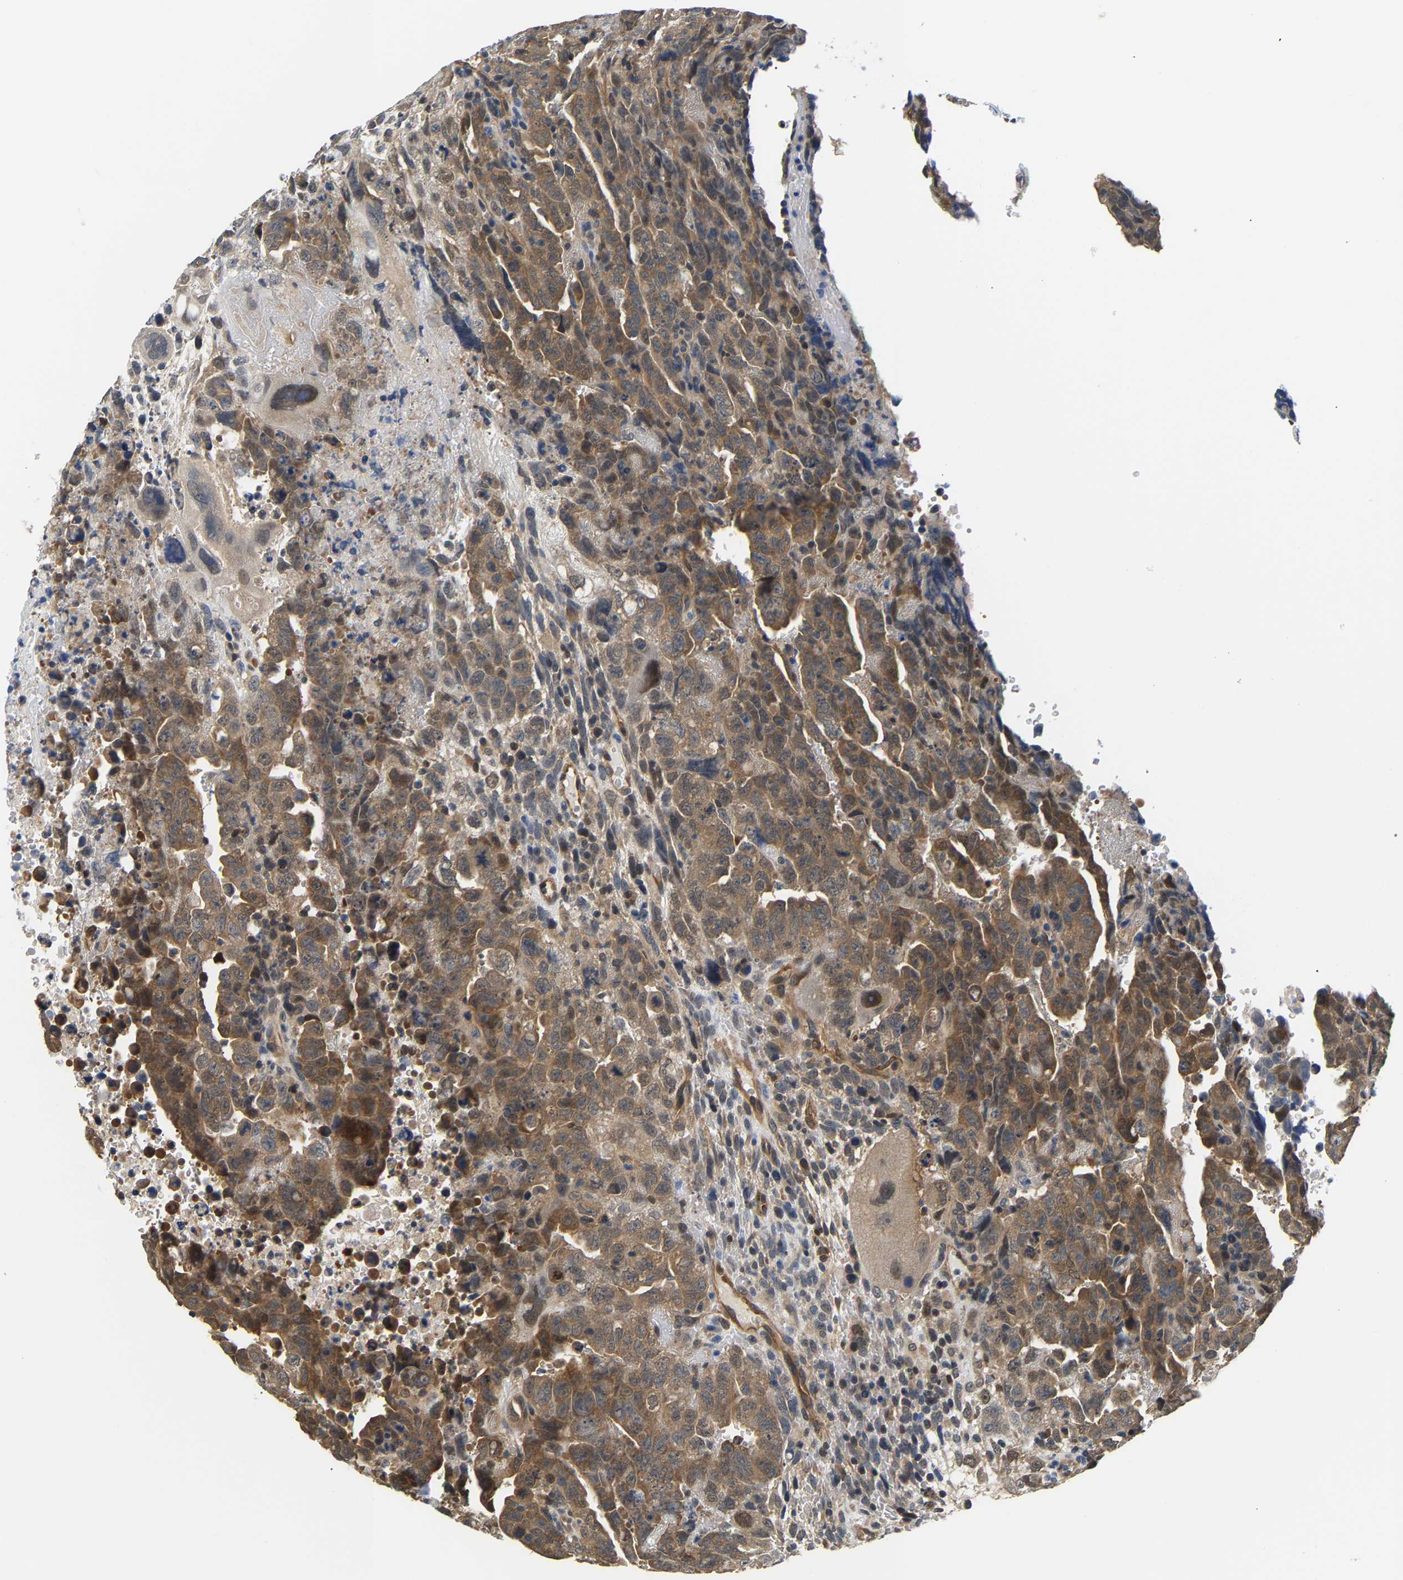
{"staining": {"intensity": "moderate", "quantity": ">75%", "location": "cytoplasmic/membranous"}, "tissue": "testis cancer", "cell_type": "Tumor cells", "image_type": "cancer", "snomed": [{"axis": "morphology", "description": "Carcinoma, Embryonal, NOS"}, {"axis": "topography", "description": "Testis"}], "caption": "Immunohistochemistry (IHC) photomicrograph of neoplastic tissue: human testis cancer stained using immunohistochemistry (IHC) displays medium levels of moderate protein expression localized specifically in the cytoplasmic/membranous of tumor cells, appearing as a cytoplasmic/membranous brown color.", "gene": "ARHGEF12", "patient": {"sex": "male", "age": 28}}